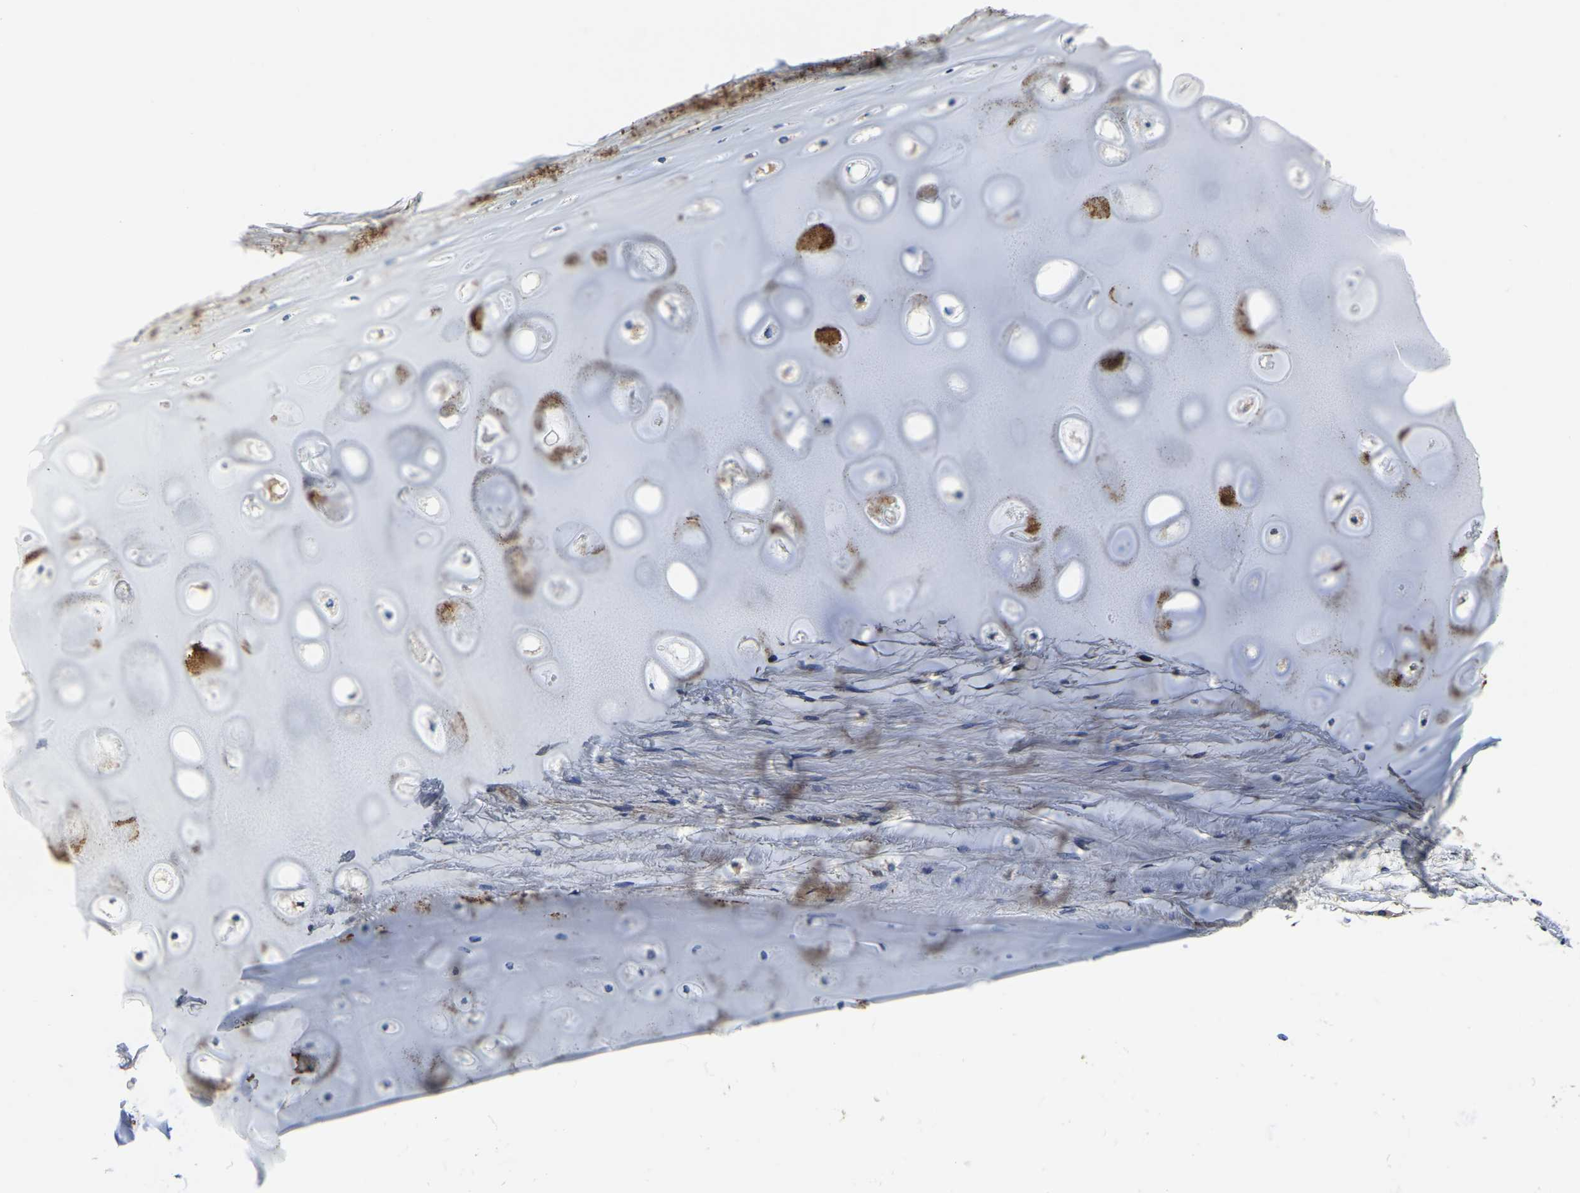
{"staining": {"intensity": "weak", "quantity": "25%-75%", "location": "cytoplasmic/membranous"}, "tissue": "adipose tissue", "cell_type": "Adipocytes", "image_type": "normal", "snomed": [{"axis": "morphology", "description": "Normal tissue, NOS"}, {"axis": "topography", "description": "Cartilage tissue"}, {"axis": "topography", "description": "Lung"}], "caption": "Protein expression analysis of normal adipose tissue reveals weak cytoplasmic/membranous positivity in approximately 25%-75% of adipocytes. The staining was performed using DAB (3,3'-diaminobenzidine), with brown indicating positive protein expression. Nuclei are stained blue with hematoxylin.", "gene": "KCTD17", "patient": {"sex": "female", "age": 77}}